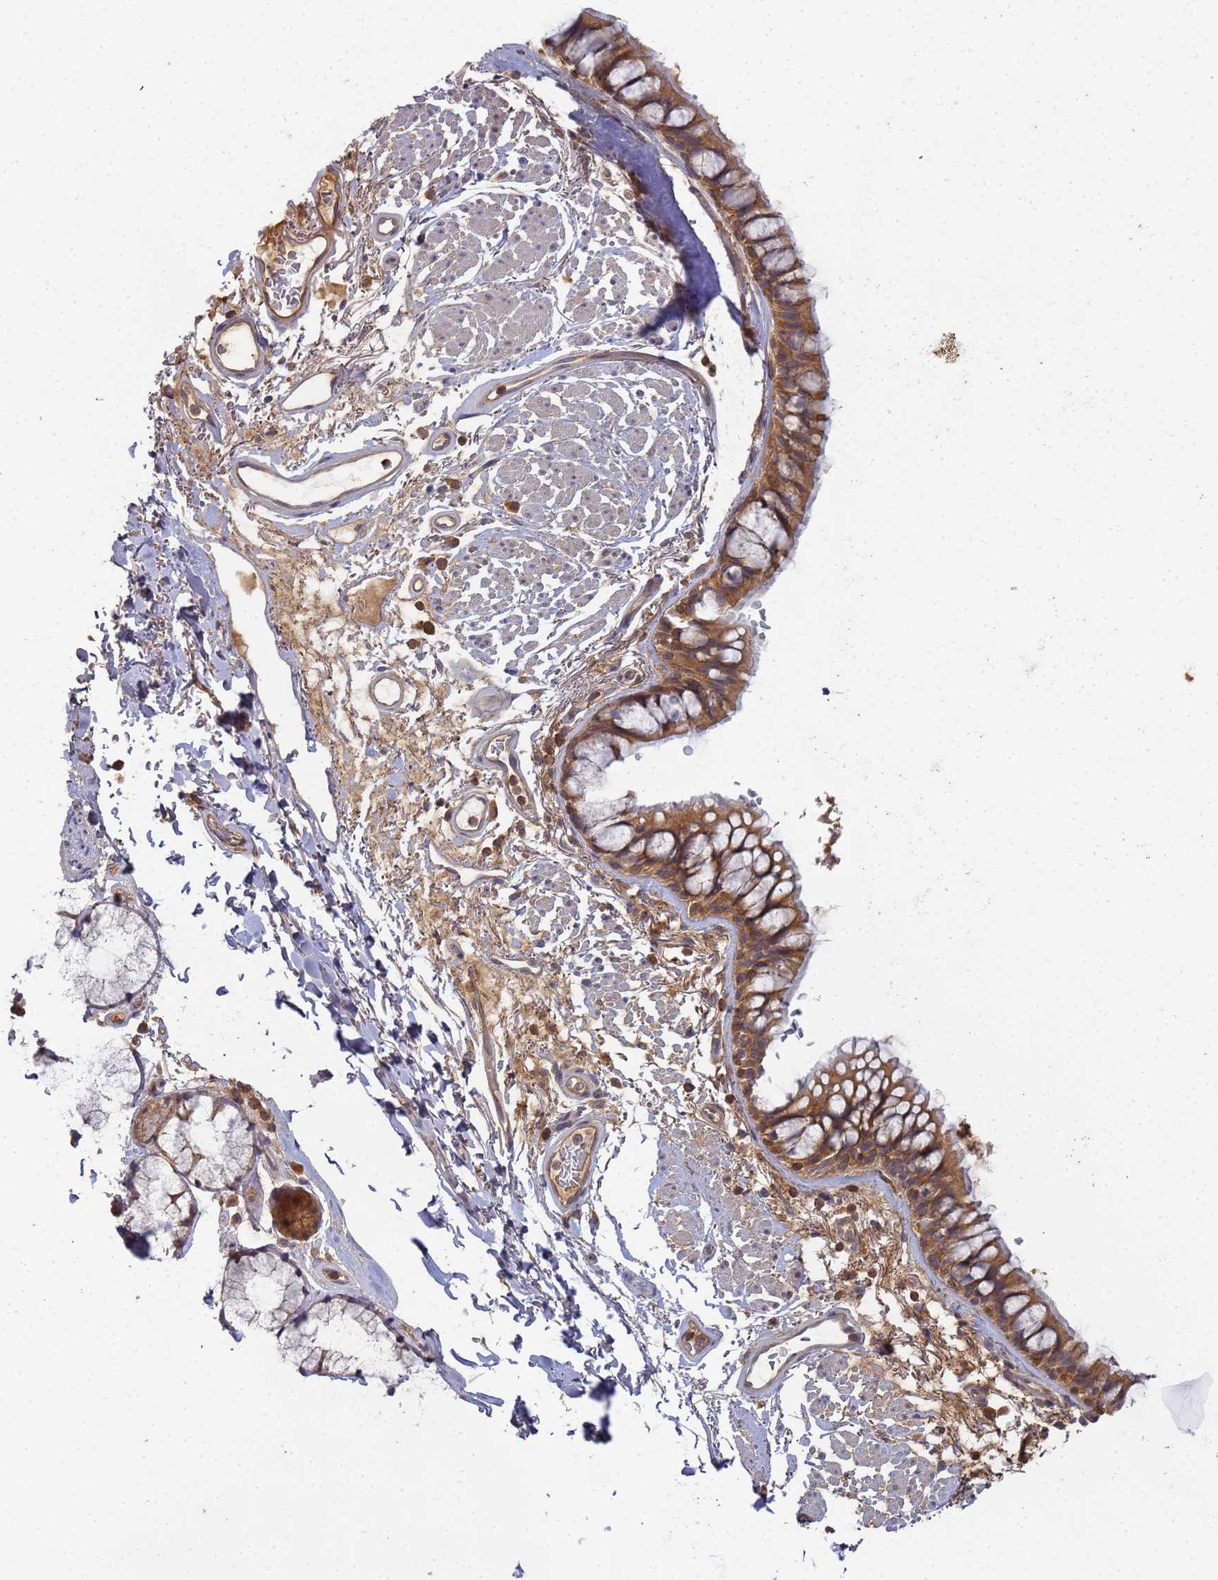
{"staining": {"intensity": "moderate", "quantity": ">75%", "location": "cytoplasmic/membranous"}, "tissue": "bronchus", "cell_type": "Respiratory epithelial cells", "image_type": "normal", "snomed": [{"axis": "morphology", "description": "Normal tissue, NOS"}, {"axis": "topography", "description": "Bronchus"}], "caption": "Respiratory epithelial cells show medium levels of moderate cytoplasmic/membranous staining in approximately >75% of cells in normal human bronchus. (IHC, brightfield microscopy, high magnification).", "gene": "SHARPIN", "patient": {"sex": "male", "age": 70}}